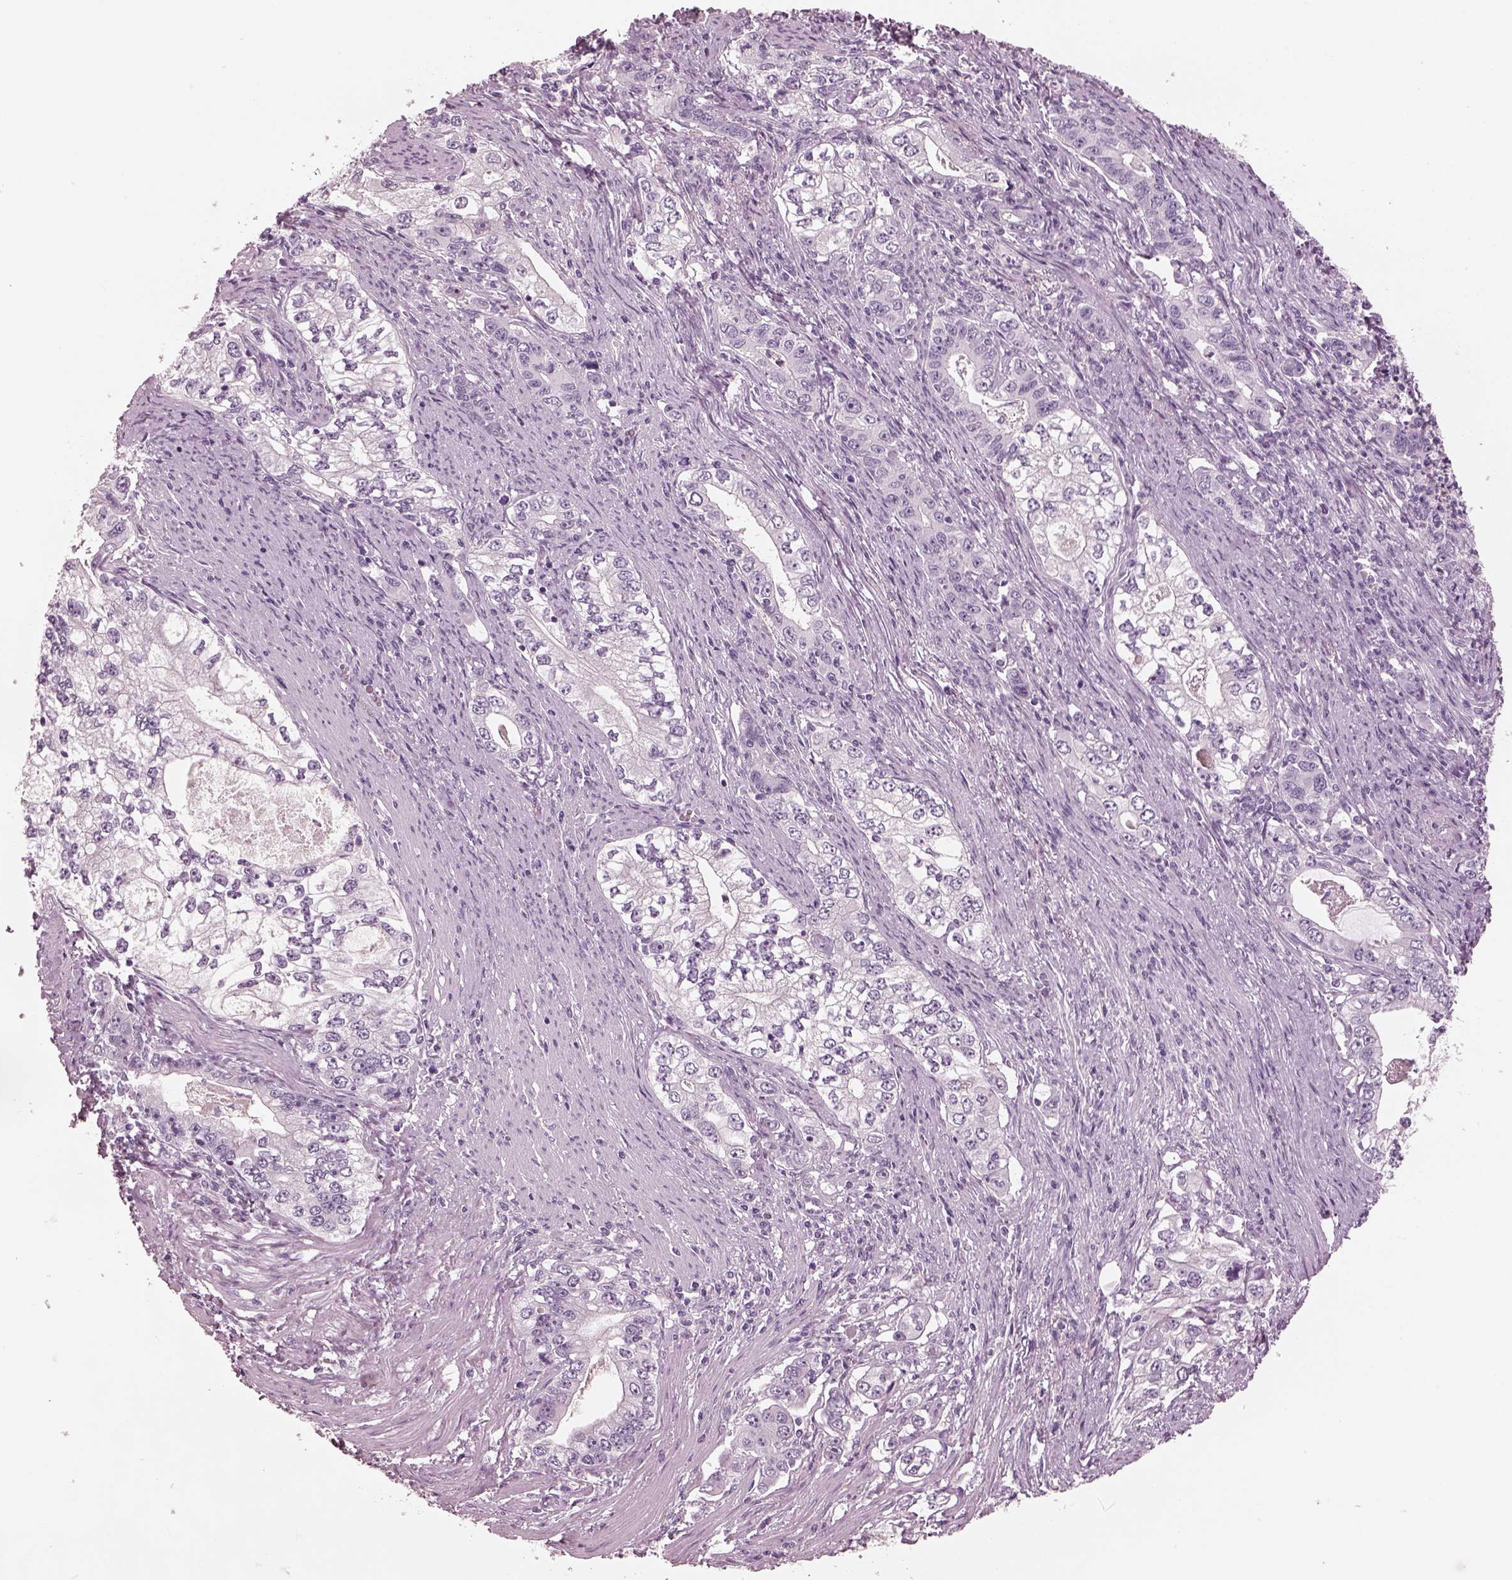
{"staining": {"intensity": "negative", "quantity": "none", "location": "none"}, "tissue": "stomach cancer", "cell_type": "Tumor cells", "image_type": "cancer", "snomed": [{"axis": "morphology", "description": "Adenocarcinoma, NOS"}, {"axis": "topography", "description": "Stomach, lower"}], "caption": "There is no significant staining in tumor cells of stomach cancer.", "gene": "CSH1", "patient": {"sex": "female", "age": 72}}